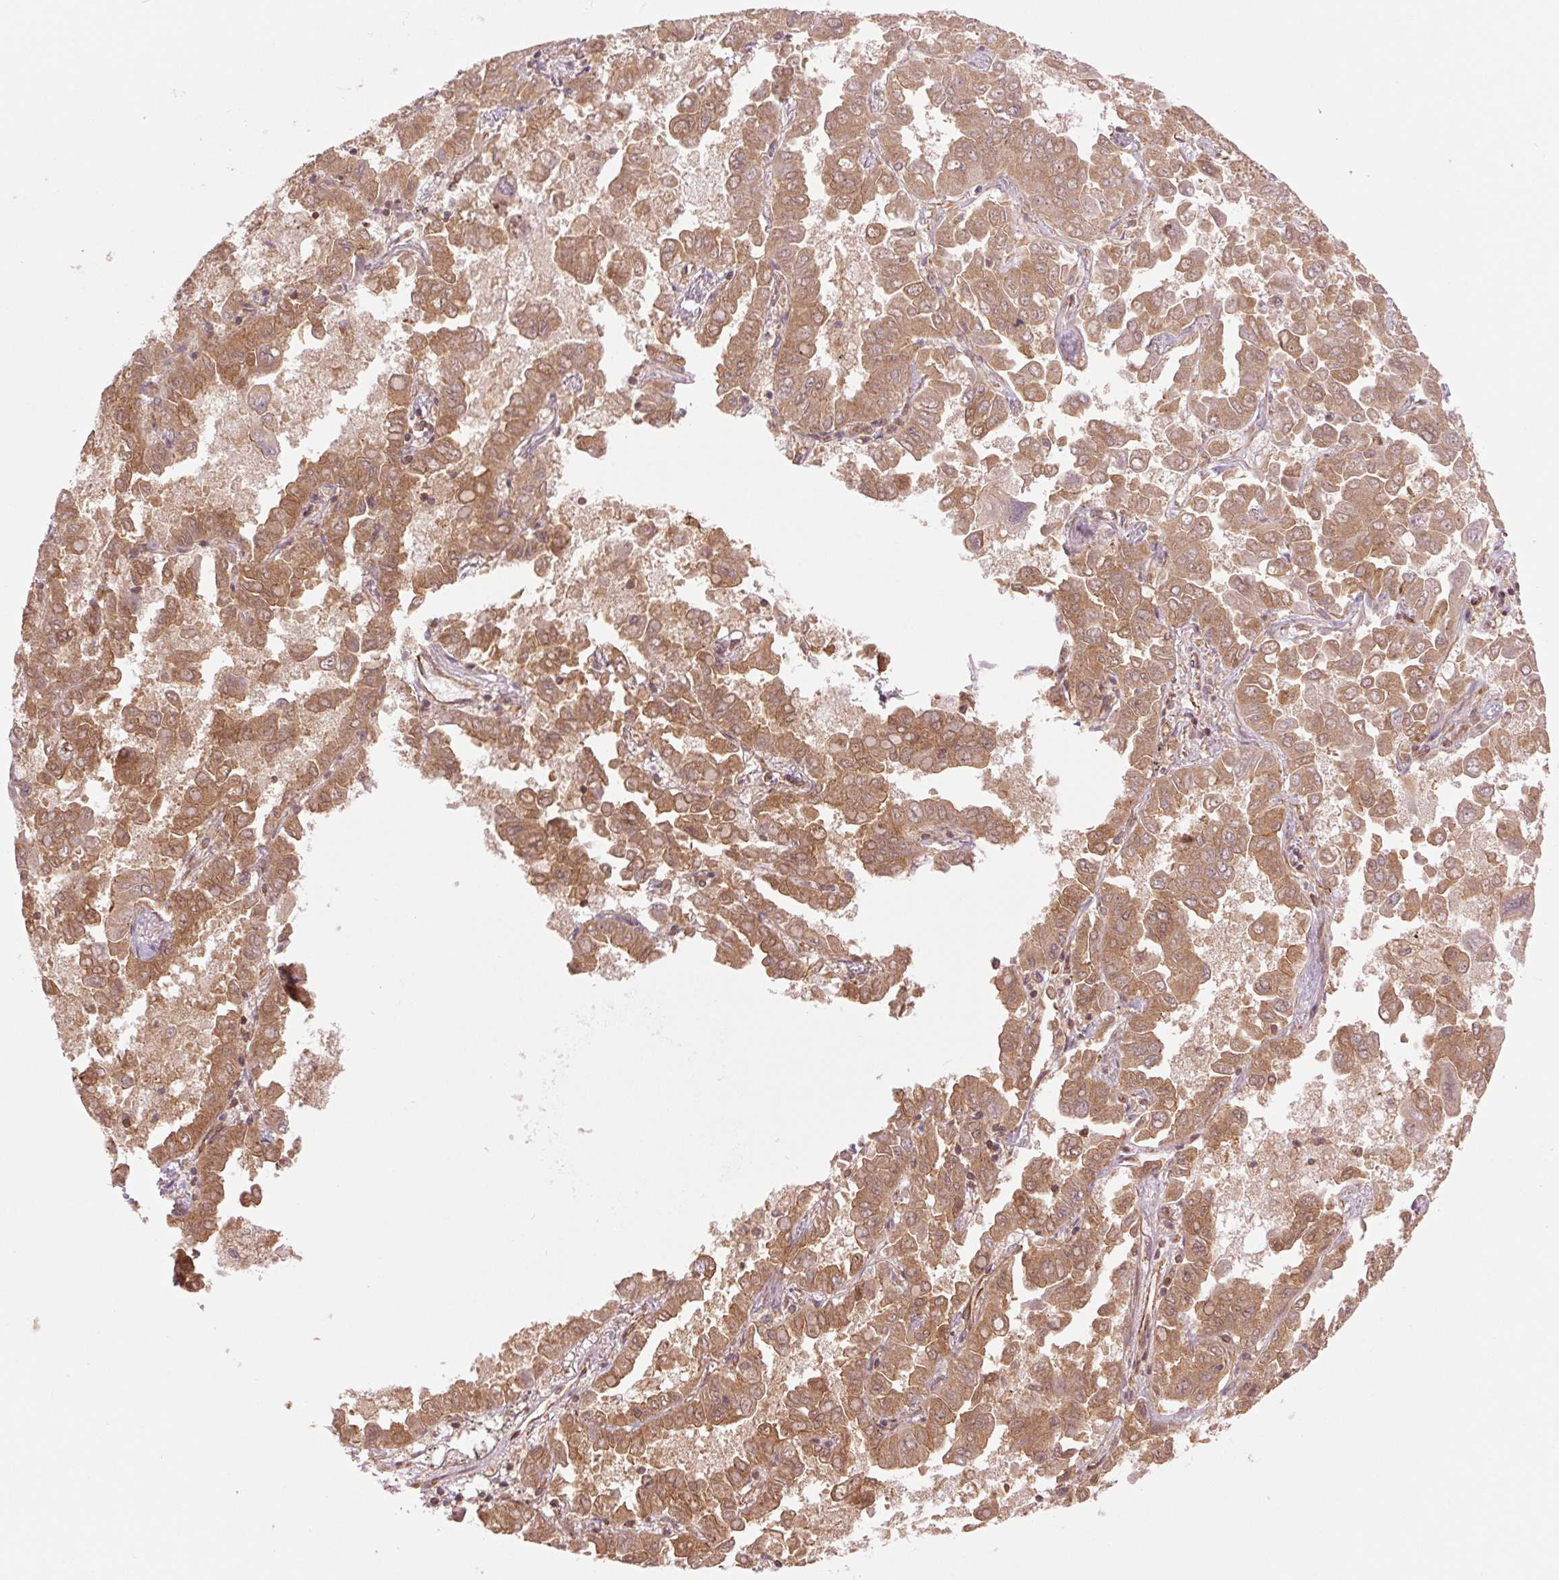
{"staining": {"intensity": "moderate", "quantity": ">75%", "location": "cytoplasmic/membranous"}, "tissue": "lung cancer", "cell_type": "Tumor cells", "image_type": "cancer", "snomed": [{"axis": "morphology", "description": "Adenocarcinoma, NOS"}, {"axis": "topography", "description": "Lung"}], "caption": "Immunohistochemistry (DAB (3,3'-diaminobenzidine)) staining of lung cancer (adenocarcinoma) shows moderate cytoplasmic/membranous protein staining in approximately >75% of tumor cells.", "gene": "STARD7", "patient": {"sex": "male", "age": 64}}